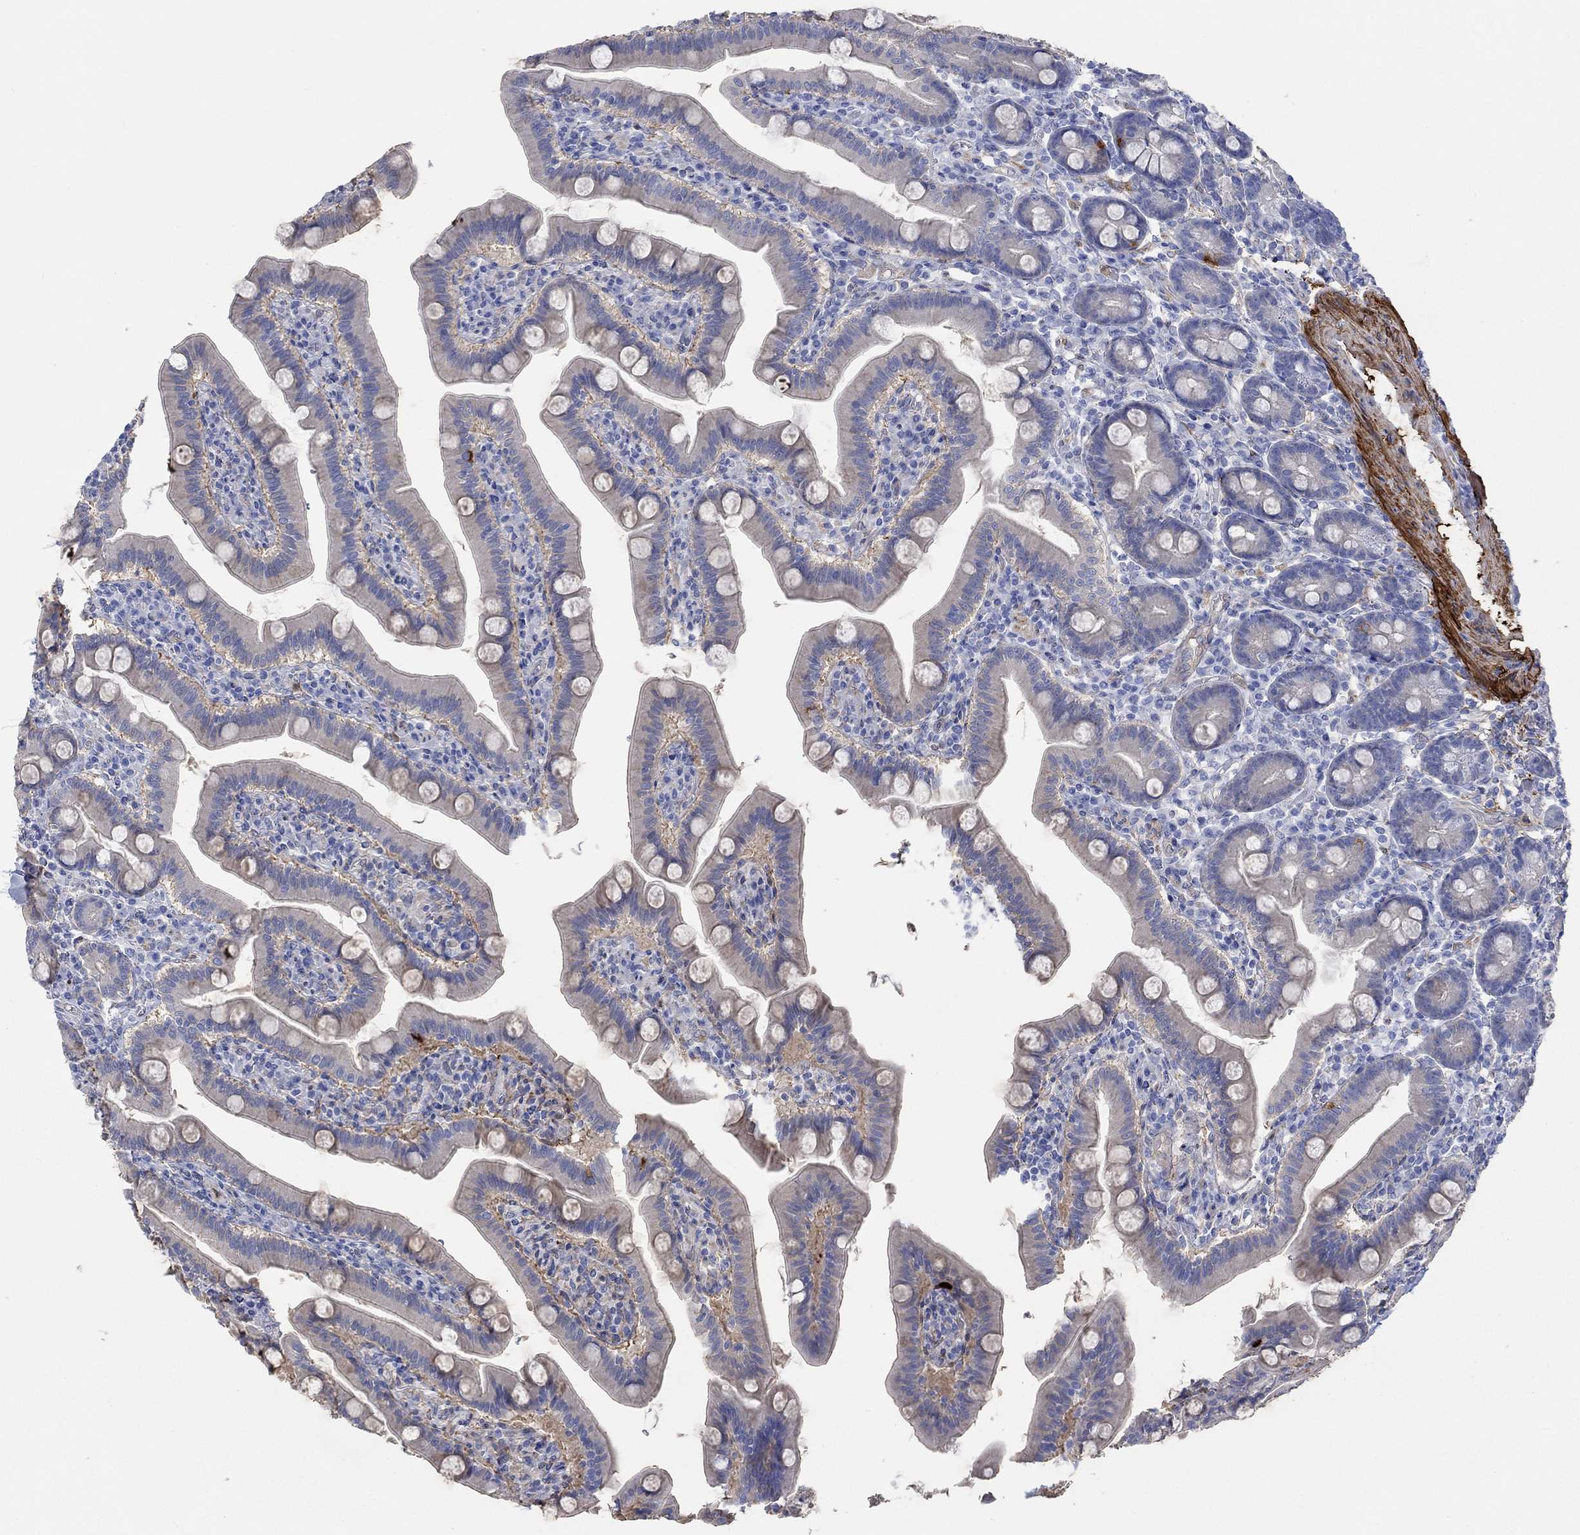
{"staining": {"intensity": "negative", "quantity": "none", "location": "none"}, "tissue": "small intestine", "cell_type": "Glandular cells", "image_type": "normal", "snomed": [{"axis": "morphology", "description": "Normal tissue, NOS"}, {"axis": "topography", "description": "Small intestine"}], "caption": "DAB immunohistochemical staining of unremarkable small intestine demonstrates no significant staining in glandular cells.", "gene": "TGM2", "patient": {"sex": "male", "age": 66}}